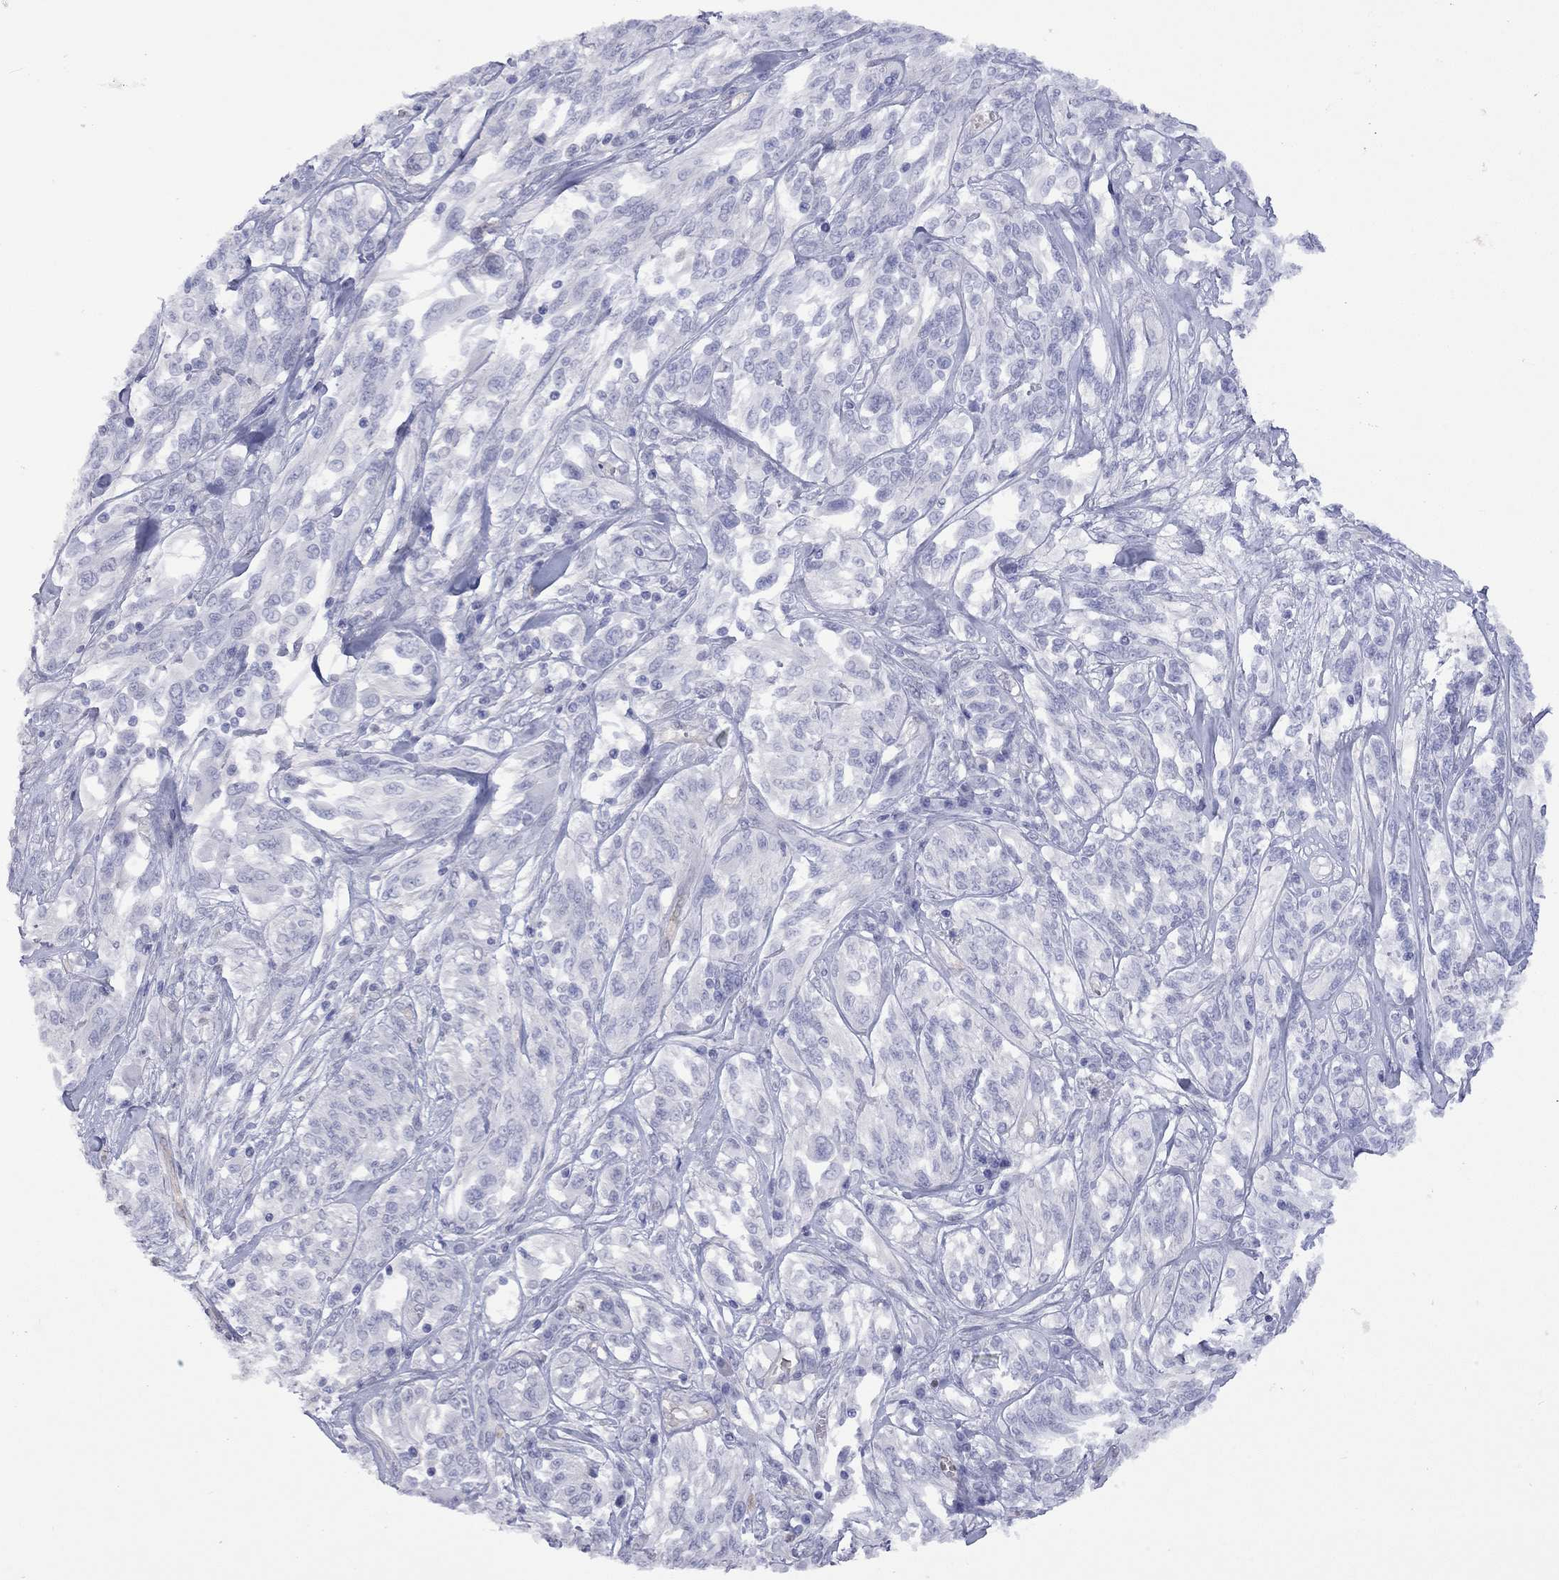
{"staining": {"intensity": "negative", "quantity": "none", "location": "none"}, "tissue": "melanoma", "cell_type": "Tumor cells", "image_type": "cancer", "snomed": [{"axis": "morphology", "description": "Malignant melanoma, NOS"}, {"axis": "topography", "description": "Skin"}], "caption": "High magnification brightfield microscopy of malignant melanoma stained with DAB (brown) and counterstained with hematoxylin (blue): tumor cells show no significant expression. Brightfield microscopy of immunohistochemistry (IHC) stained with DAB (3,3'-diaminobenzidine) (brown) and hematoxylin (blue), captured at high magnification.", "gene": "CTNNBIP1", "patient": {"sex": "female", "age": 91}}